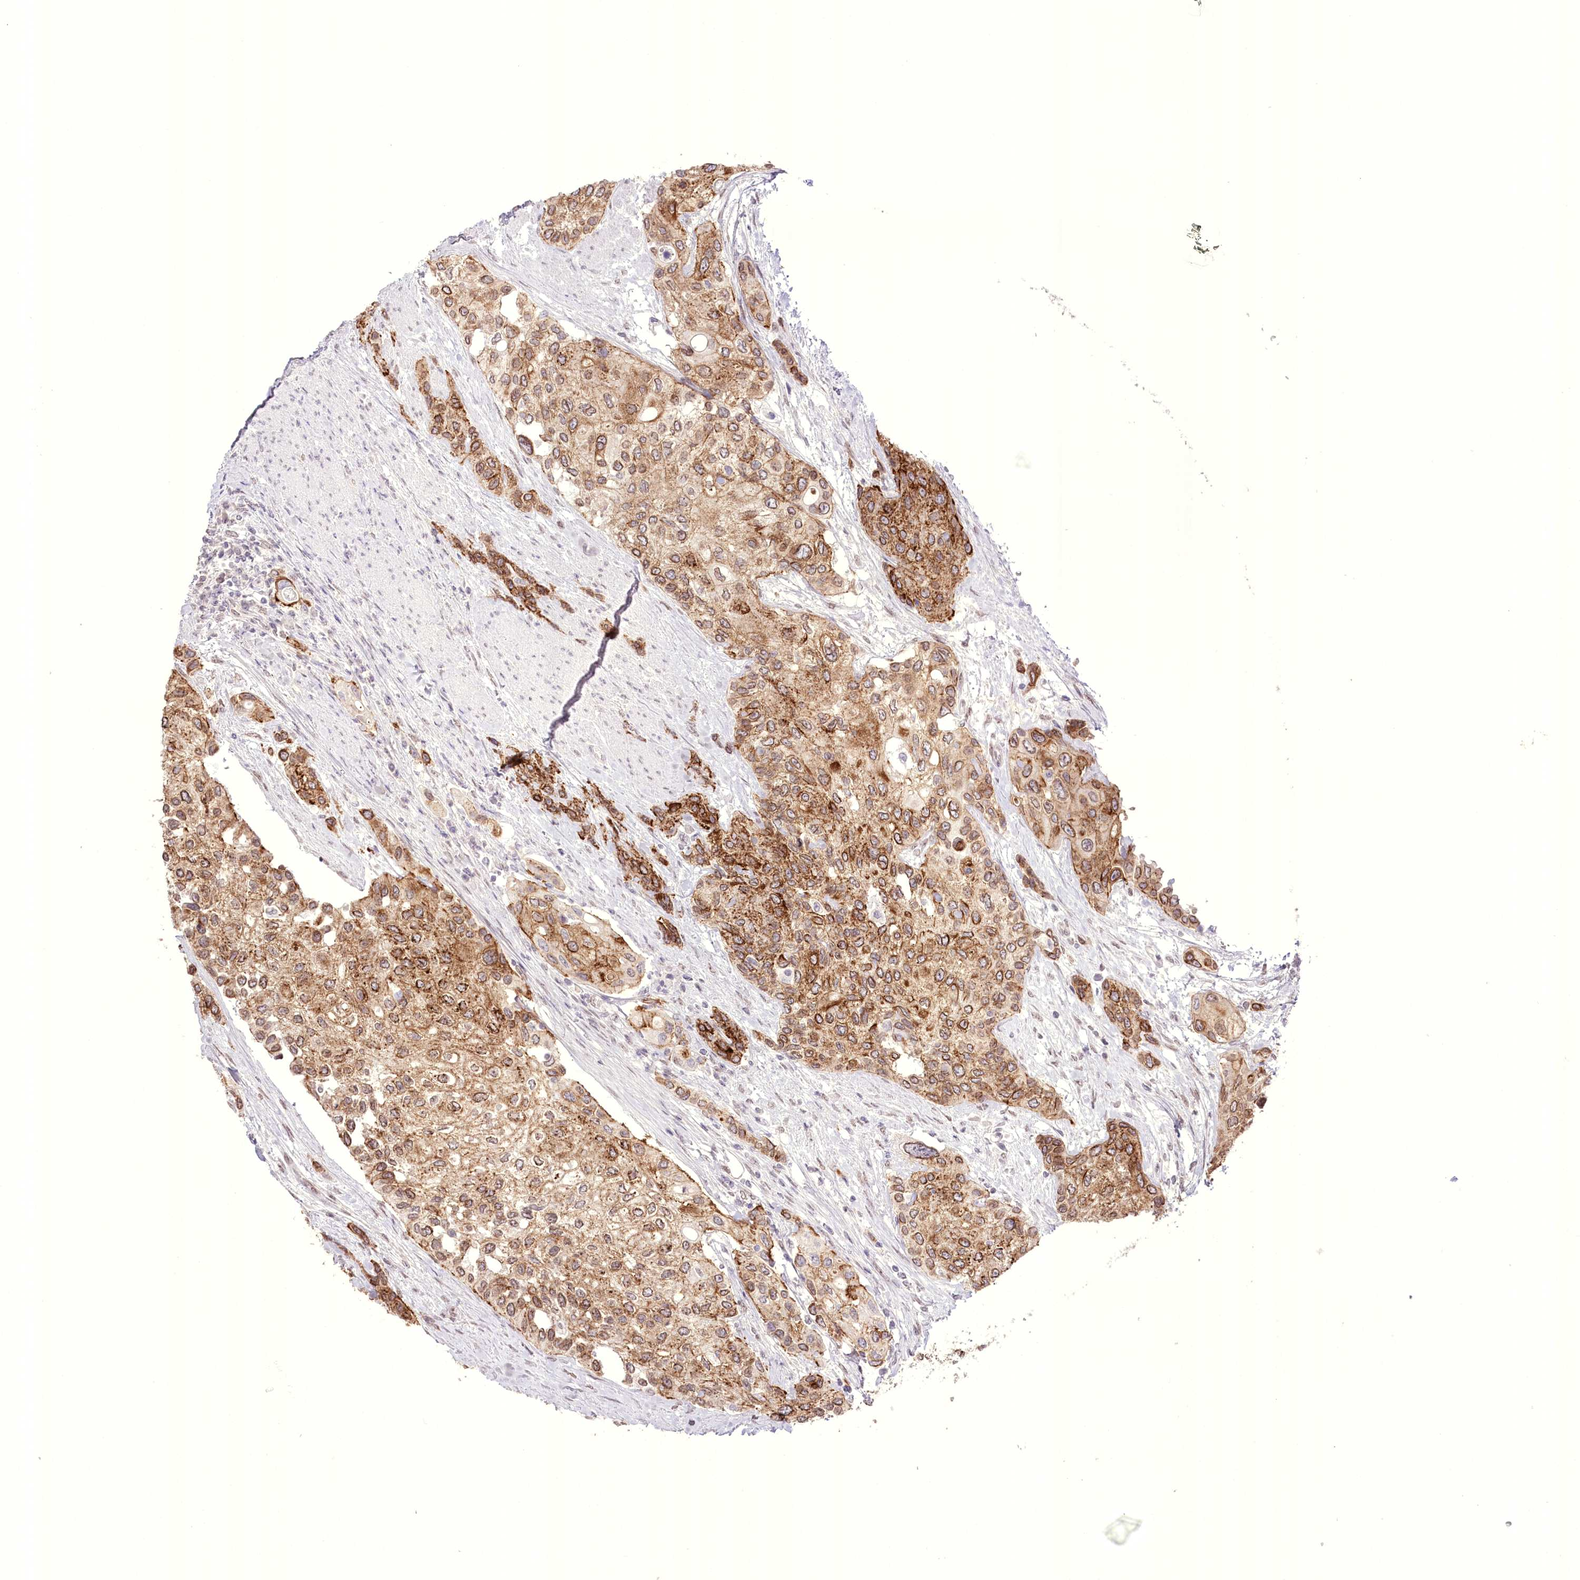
{"staining": {"intensity": "moderate", "quantity": ">75%", "location": "cytoplasmic/membranous"}, "tissue": "urothelial cancer", "cell_type": "Tumor cells", "image_type": "cancer", "snomed": [{"axis": "morphology", "description": "Normal tissue, NOS"}, {"axis": "morphology", "description": "Urothelial carcinoma, High grade"}, {"axis": "topography", "description": "Vascular tissue"}, {"axis": "topography", "description": "Urinary bladder"}], "caption": "Human urothelial carcinoma (high-grade) stained for a protein (brown) reveals moderate cytoplasmic/membranous positive positivity in about >75% of tumor cells.", "gene": "SLC39A10", "patient": {"sex": "female", "age": 56}}